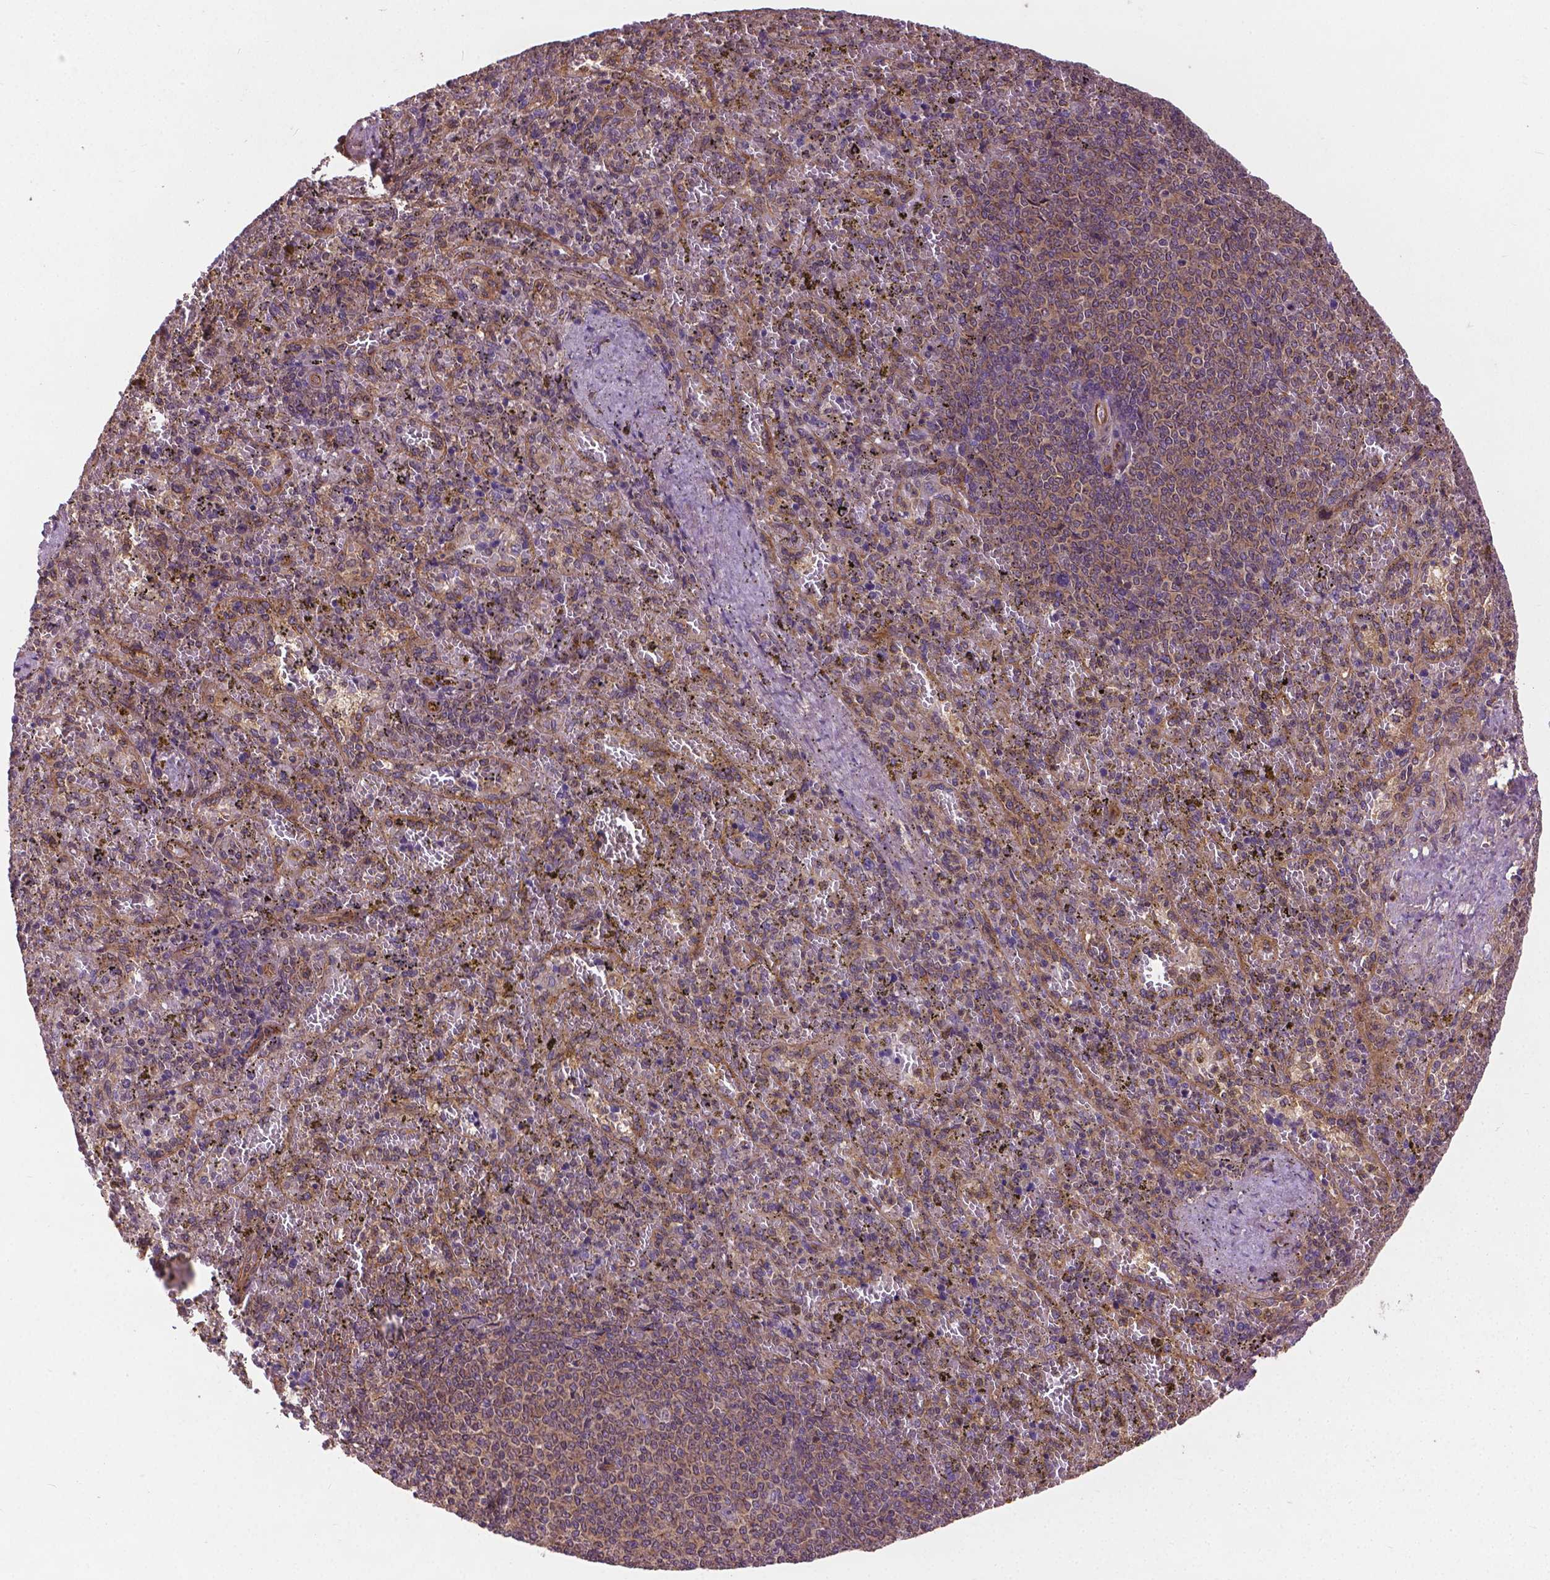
{"staining": {"intensity": "weak", "quantity": "25%-75%", "location": "cytoplasmic/membranous"}, "tissue": "spleen", "cell_type": "Cells in red pulp", "image_type": "normal", "snomed": [{"axis": "morphology", "description": "Normal tissue, NOS"}, {"axis": "topography", "description": "Spleen"}], "caption": "Spleen stained with DAB IHC exhibits low levels of weak cytoplasmic/membranous expression in approximately 25%-75% of cells in red pulp. The staining was performed using DAB to visualize the protein expression in brown, while the nuclei were stained in blue with hematoxylin (Magnification: 20x).", "gene": "MZT1", "patient": {"sex": "female", "age": 50}}